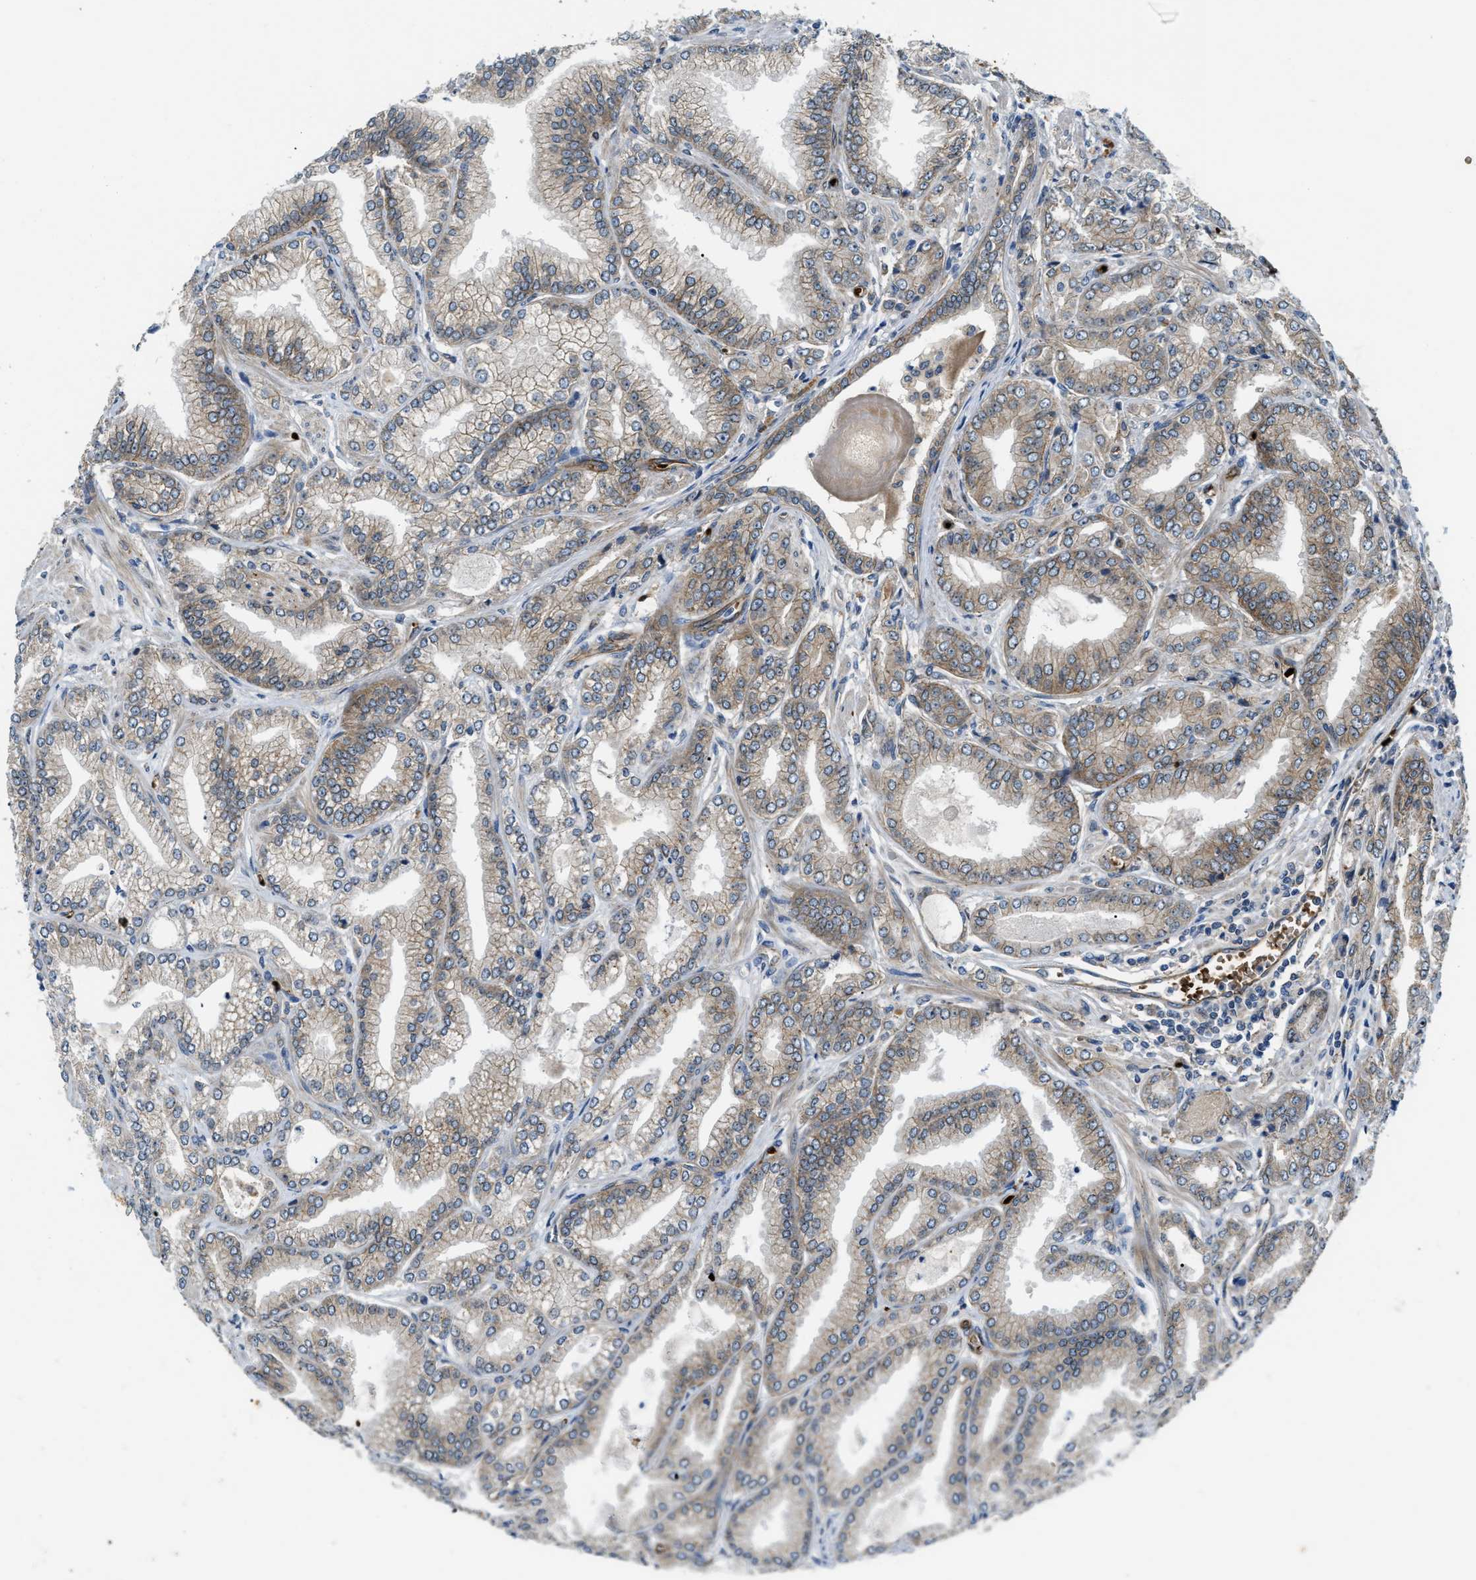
{"staining": {"intensity": "moderate", "quantity": "<25%", "location": "cytoplasmic/membranous"}, "tissue": "prostate cancer", "cell_type": "Tumor cells", "image_type": "cancer", "snomed": [{"axis": "morphology", "description": "Adenocarcinoma, Low grade"}, {"axis": "topography", "description": "Prostate"}], "caption": "Approximately <25% of tumor cells in human prostate adenocarcinoma (low-grade) exhibit moderate cytoplasmic/membranous protein staining as visualized by brown immunohistochemical staining.", "gene": "ERC1", "patient": {"sex": "male", "age": 52}}